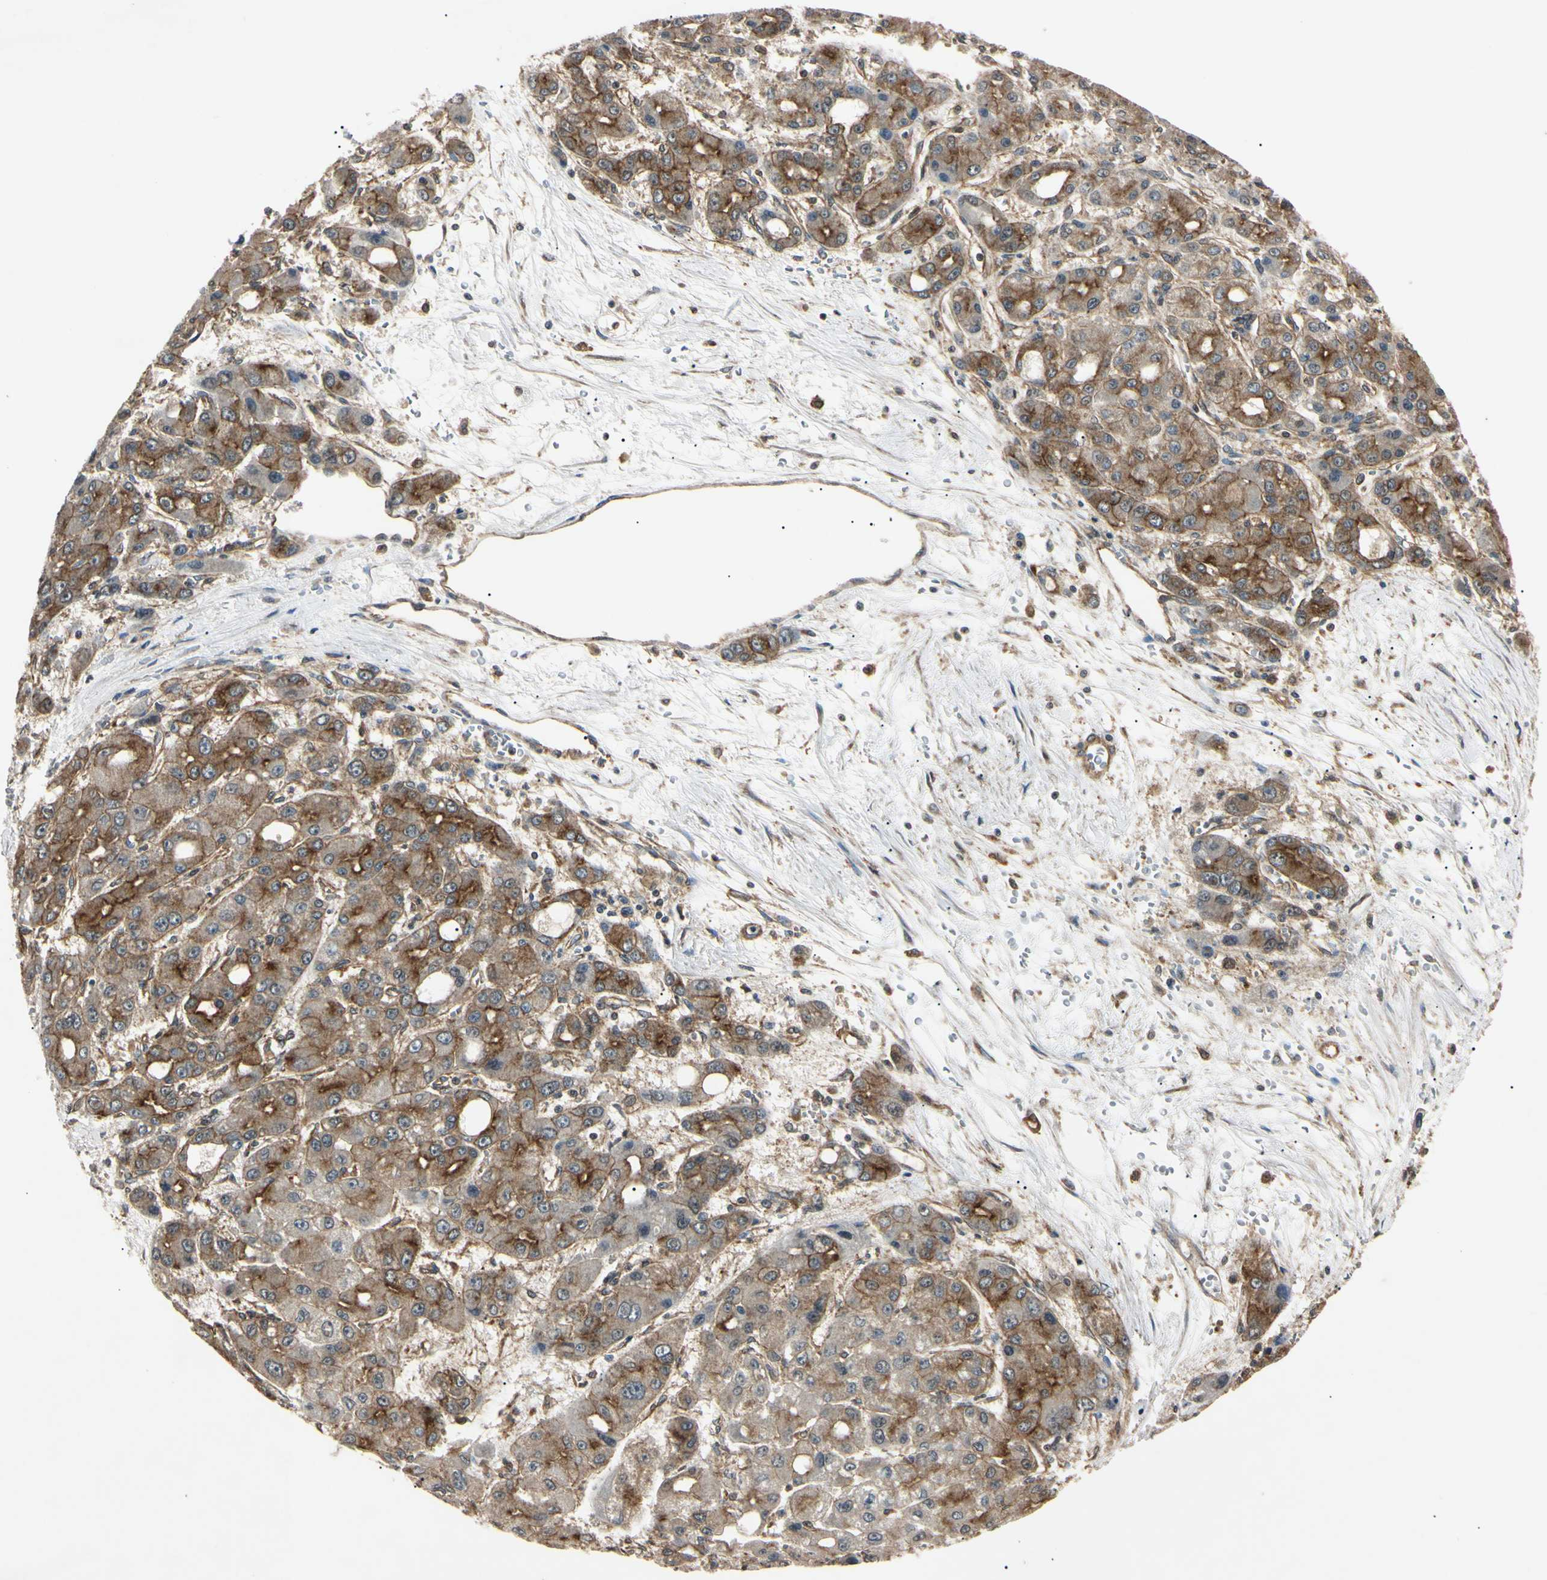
{"staining": {"intensity": "moderate", "quantity": ">75%", "location": "cytoplasmic/membranous"}, "tissue": "liver cancer", "cell_type": "Tumor cells", "image_type": "cancer", "snomed": [{"axis": "morphology", "description": "Carcinoma, Hepatocellular, NOS"}, {"axis": "topography", "description": "Liver"}], "caption": "Immunohistochemical staining of human hepatocellular carcinoma (liver) shows medium levels of moderate cytoplasmic/membranous protein expression in about >75% of tumor cells.", "gene": "EPN1", "patient": {"sex": "male", "age": 55}}